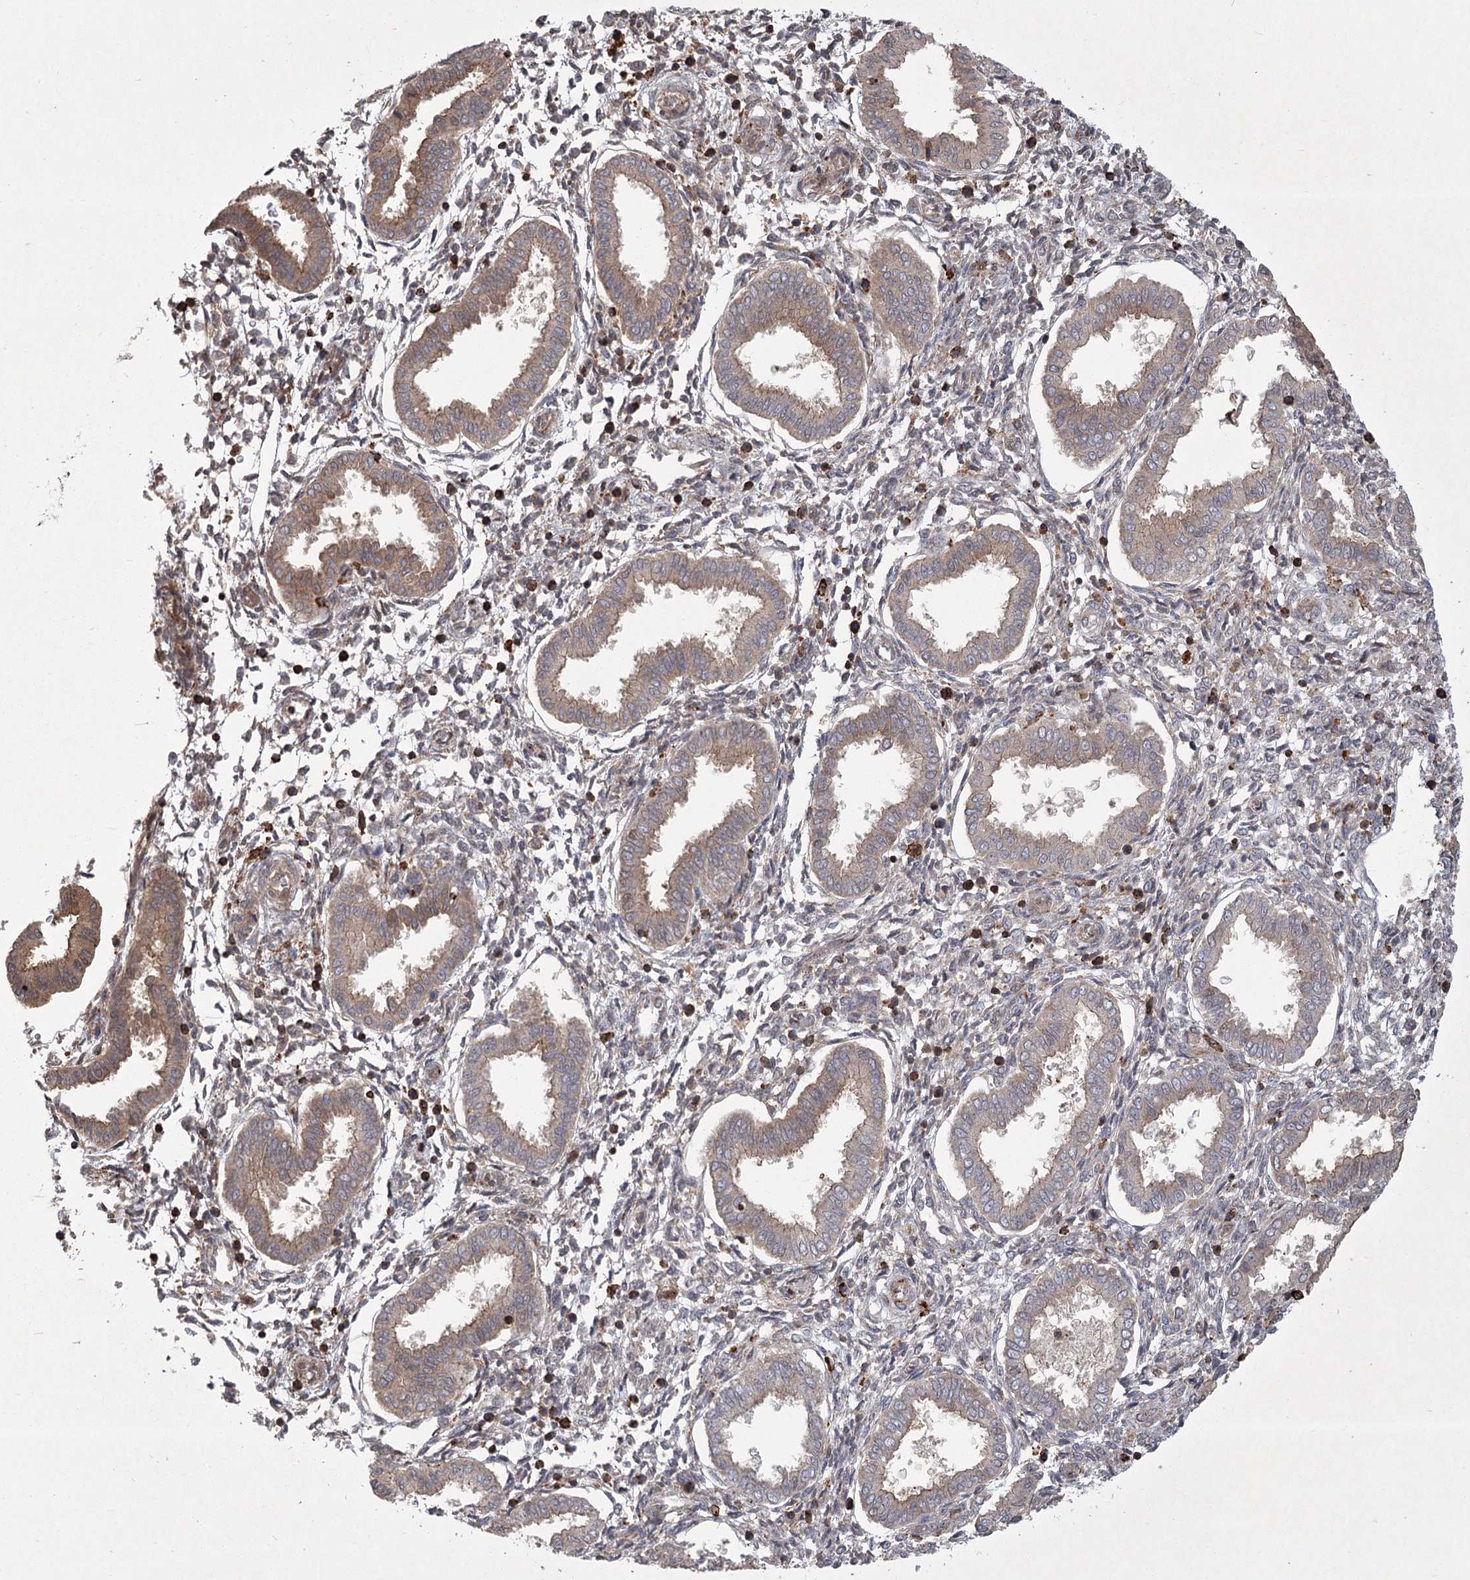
{"staining": {"intensity": "negative", "quantity": "none", "location": "none"}, "tissue": "endometrium", "cell_type": "Cells in endometrial stroma", "image_type": "normal", "snomed": [{"axis": "morphology", "description": "Normal tissue, NOS"}, {"axis": "topography", "description": "Endometrium"}], "caption": "This is a histopathology image of IHC staining of normal endometrium, which shows no staining in cells in endometrial stroma.", "gene": "MEPE", "patient": {"sex": "female", "age": 24}}